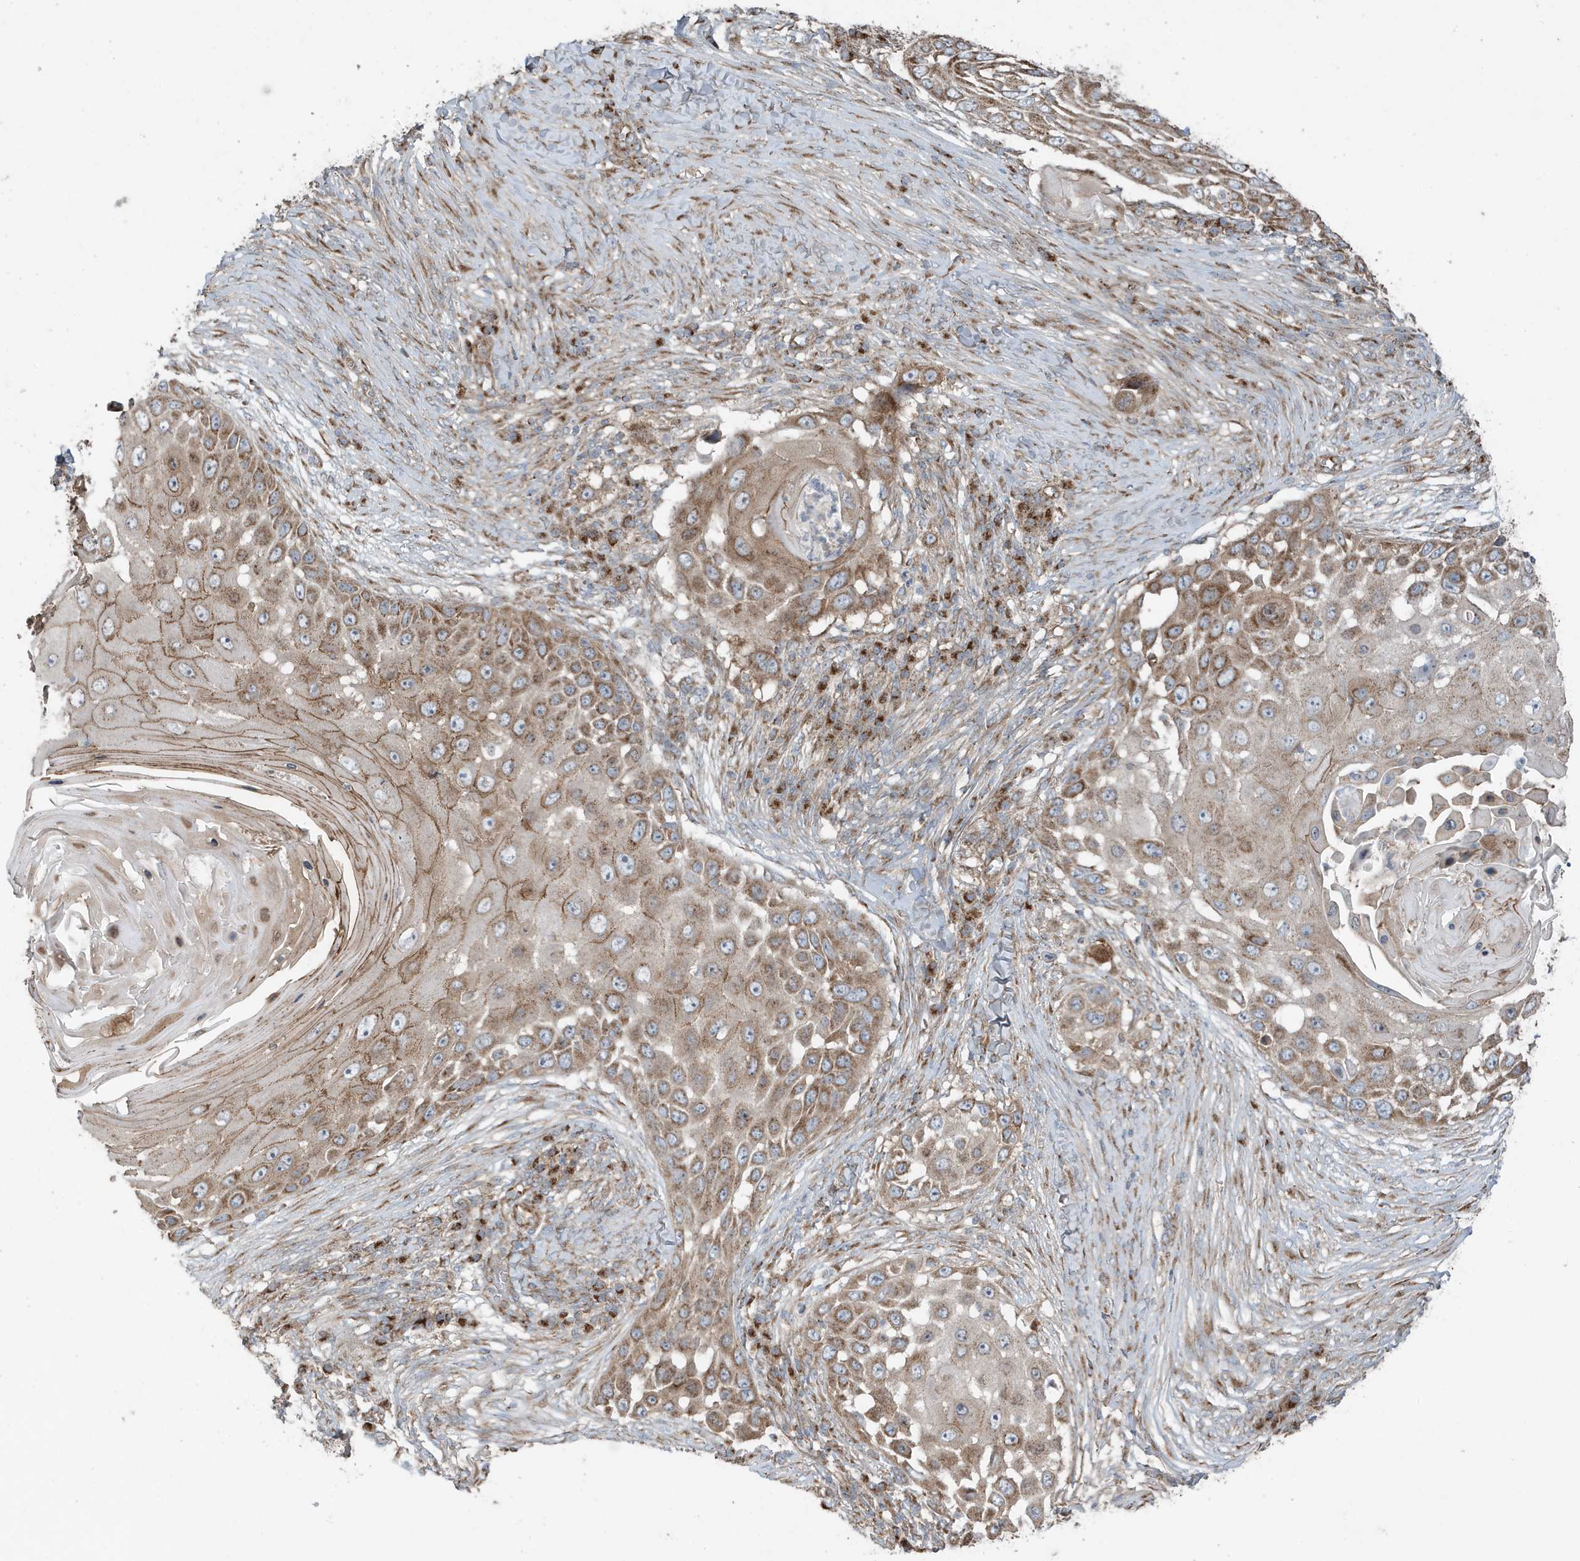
{"staining": {"intensity": "moderate", "quantity": ">75%", "location": "cytoplasmic/membranous"}, "tissue": "skin cancer", "cell_type": "Tumor cells", "image_type": "cancer", "snomed": [{"axis": "morphology", "description": "Squamous cell carcinoma, NOS"}, {"axis": "topography", "description": "Skin"}], "caption": "Skin cancer stained with DAB (3,3'-diaminobenzidine) IHC demonstrates medium levels of moderate cytoplasmic/membranous expression in about >75% of tumor cells. The protein of interest is stained brown, and the nuclei are stained in blue (DAB IHC with brightfield microscopy, high magnification).", "gene": "GOLGA4", "patient": {"sex": "female", "age": 44}}